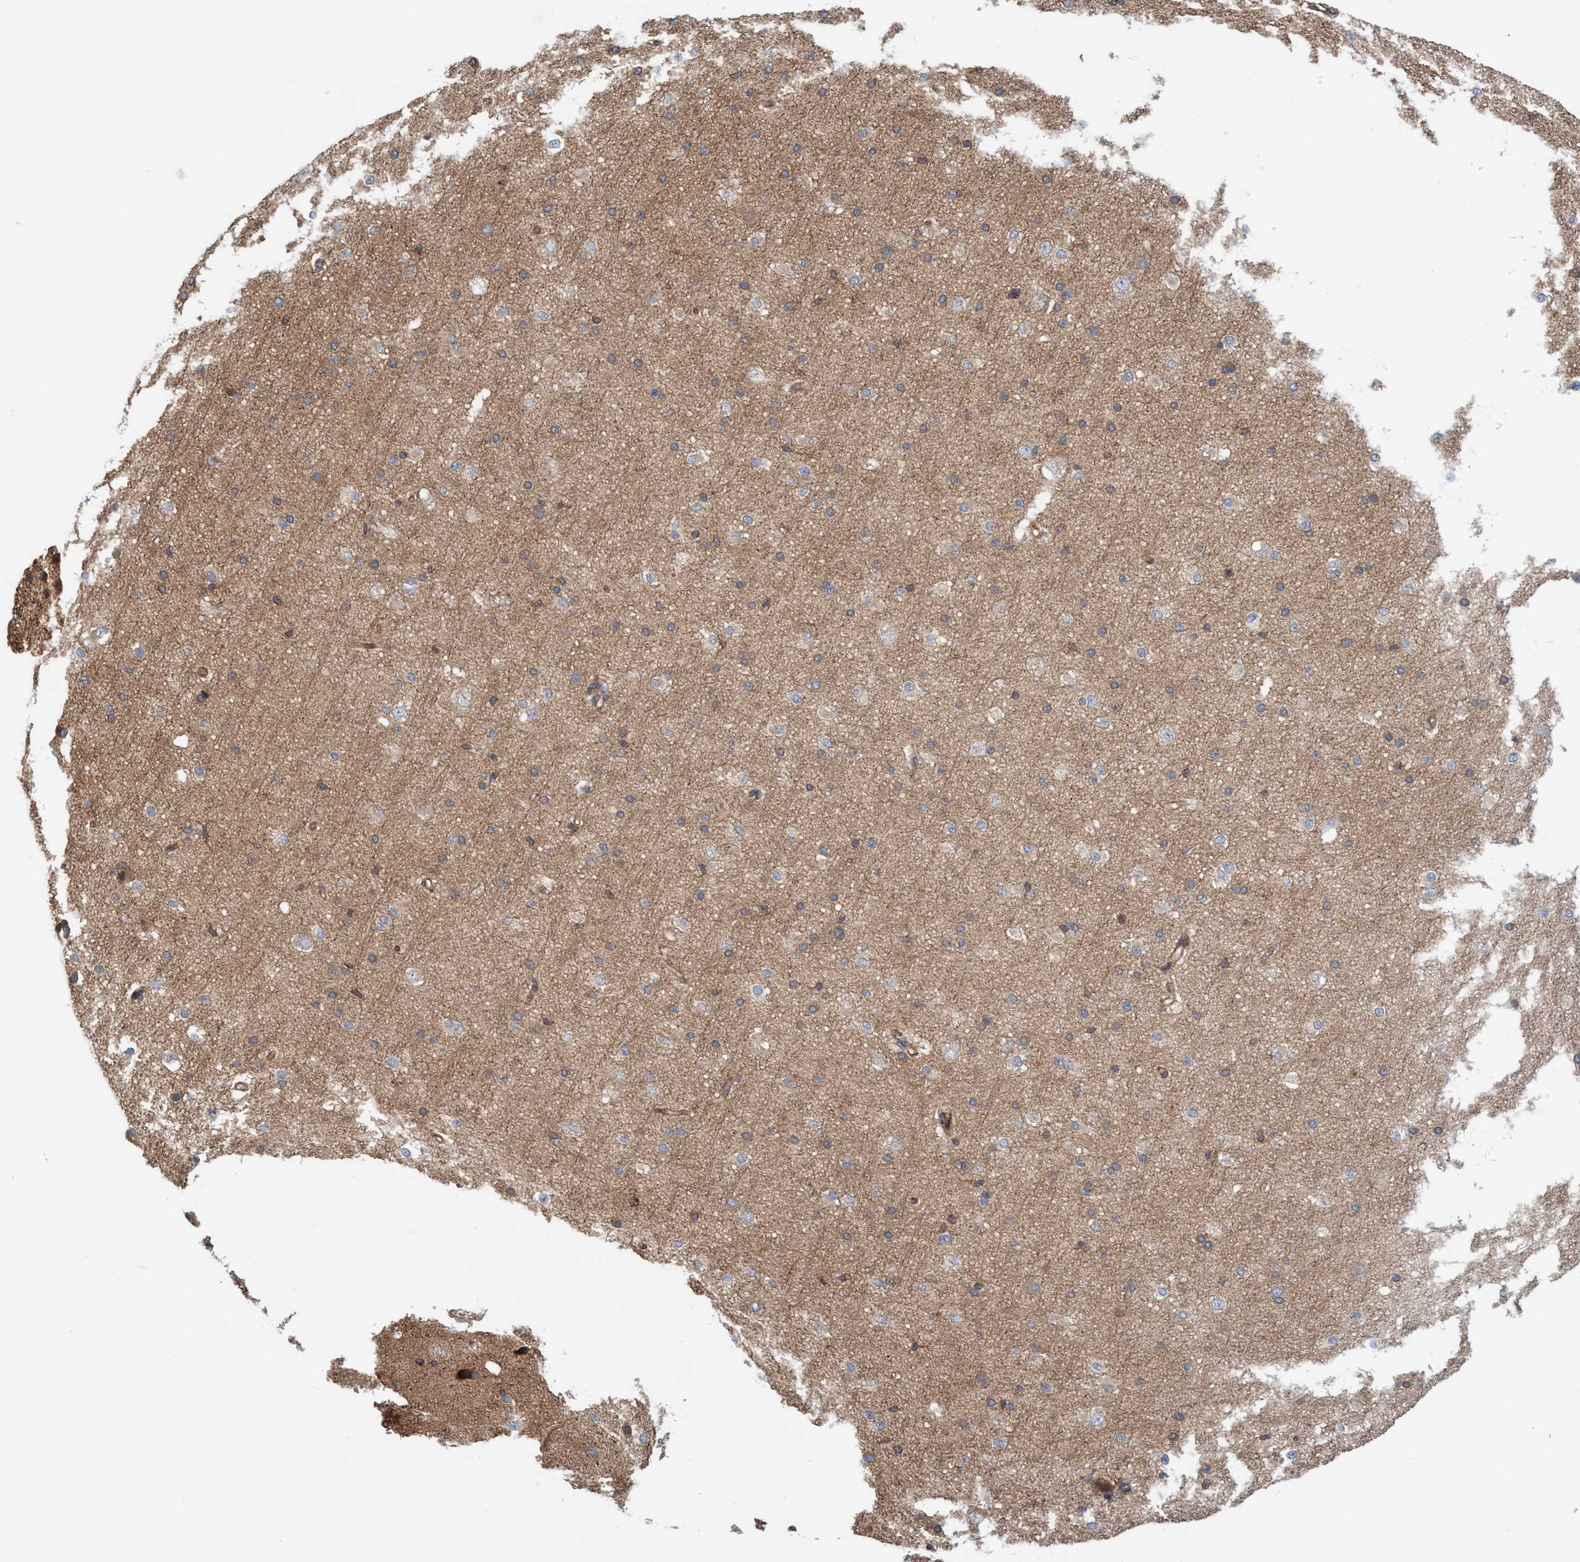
{"staining": {"intensity": "negative", "quantity": "none", "location": "none"}, "tissue": "cerebral cortex", "cell_type": "Endothelial cells", "image_type": "normal", "snomed": [{"axis": "morphology", "description": "Normal tissue, NOS"}, {"axis": "morphology", "description": "Developmental malformation"}, {"axis": "topography", "description": "Cerebral cortex"}], "caption": "This histopathology image is of unremarkable cerebral cortex stained with IHC to label a protein in brown with the nuclei are counter-stained blue. There is no staining in endothelial cells.", "gene": "SPECC1", "patient": {"sex": "female", "age": 30}}